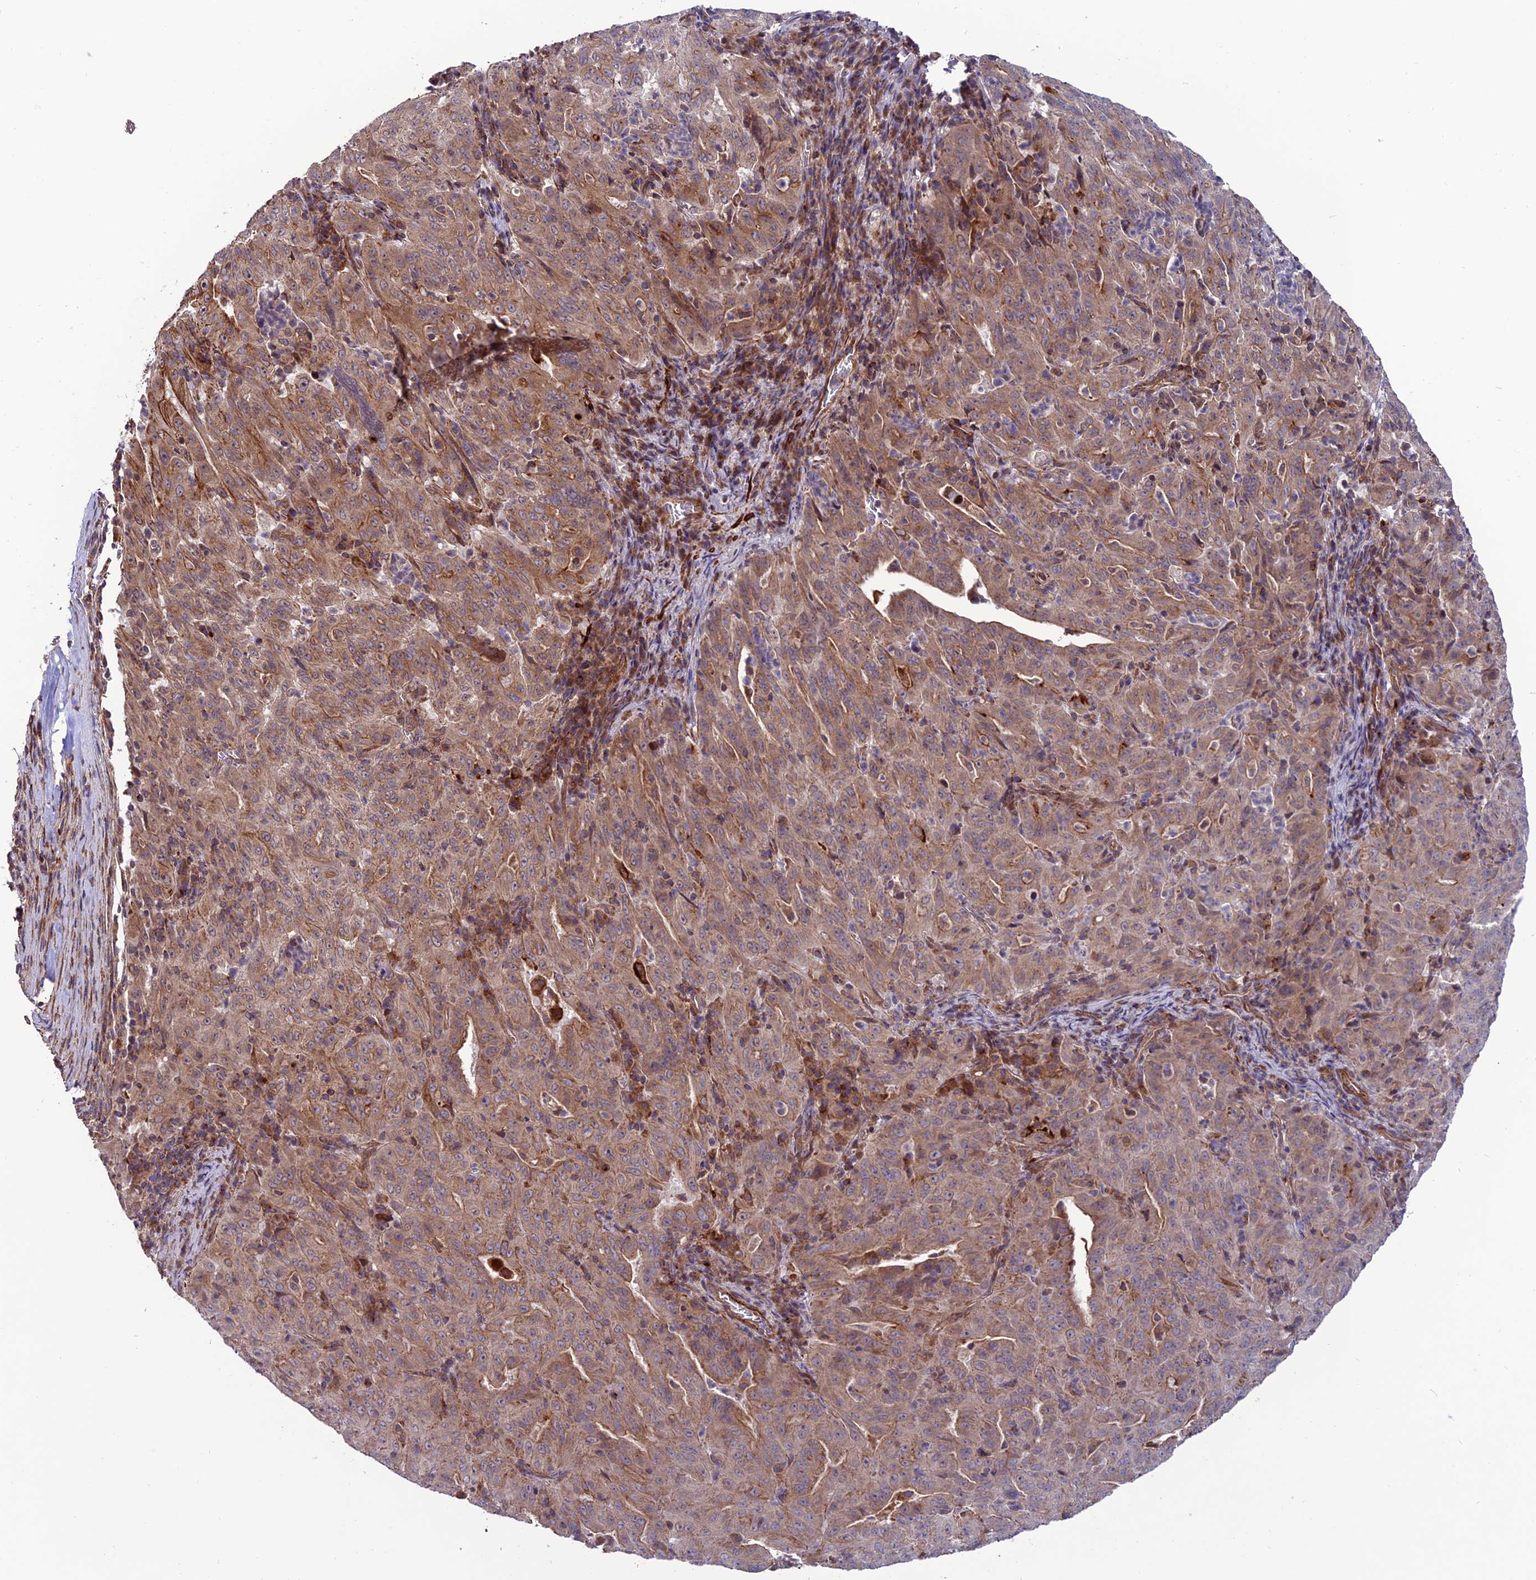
{"staining": {"intensity": "moderate", "quantity": ">75%", "location": "cytoplasmic/membranous"}, "tissue": "pancreatic cancer", "cell_type": "Tumor cells", "image_type": "cancer", "snomed": [{"axis": "morphology", "description": "Adenocarcinoma, NOS"}, {"axis": "topography", "description": "Pancreas"}], "caption": "IHC micrograph of pancreatic adenocarcinoma stained for a protein (brown), which demonstrates medium levels of moderate cytoplasmic/membranous expression in about >75% of tumor cells.", "gene": "TNIP3", "patient": {"sex": "male", "age": 63}}